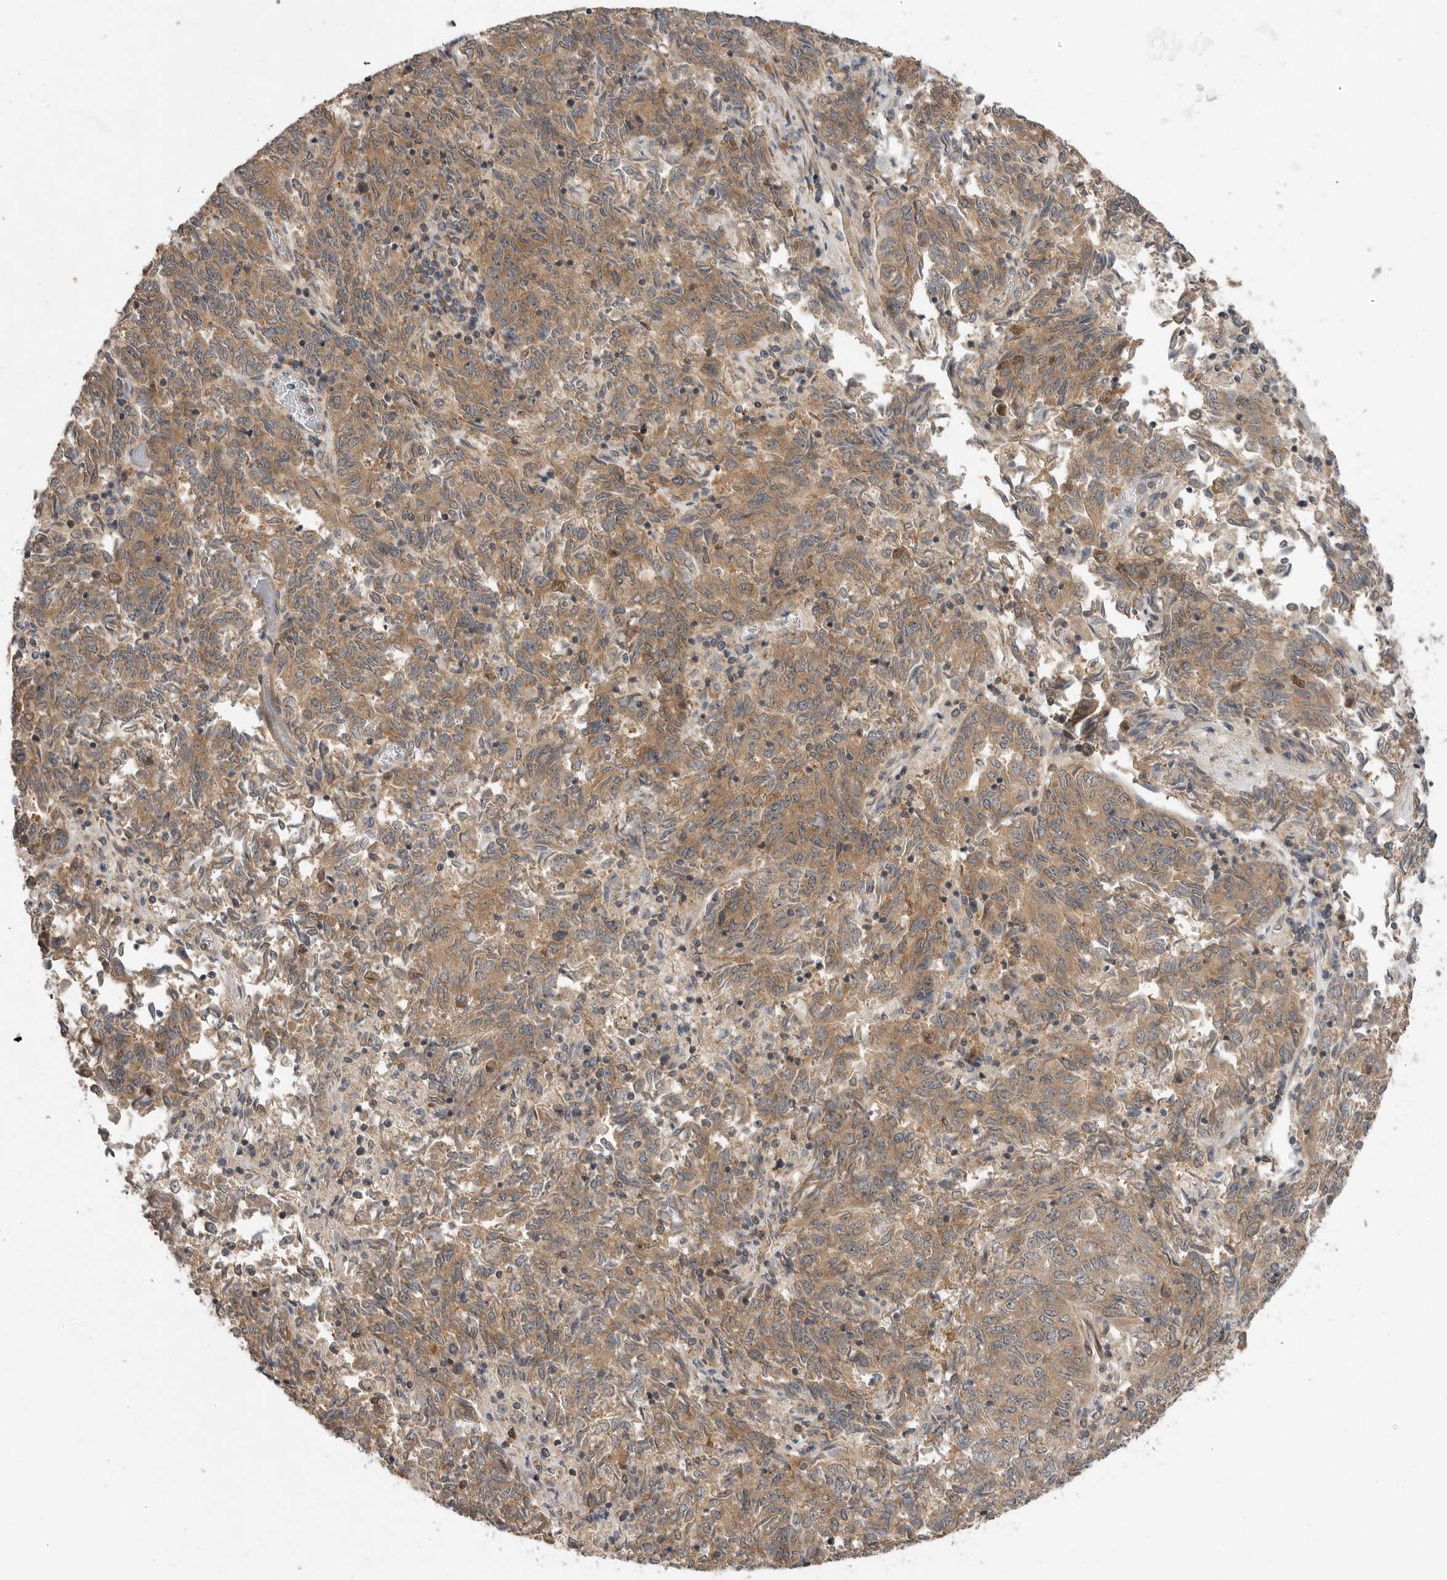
{"staining": {"intensity": "moderate", "quantity": ">75%", "location": "cytoplasmic/membranous,nuclear"}, "tissue": "endometrial cancer", "cell_type": "Tumor cells", "image_type": "cancer", "snomed": [{"axis": "morphology", "description": "Adenocarcinoma, NOS"}, {"axis": "topography", "description": "Endometrium"}], "caption": "About >75% of tumor cells in endometrial cancer (adenocarcinoma) show moderate cytoplasmic/membranous and nuclear protein staining as visualized by brown immunohistochemical staining.", "gene": "OSBPL9", "patient": {"sex": "female", "age": 80}}